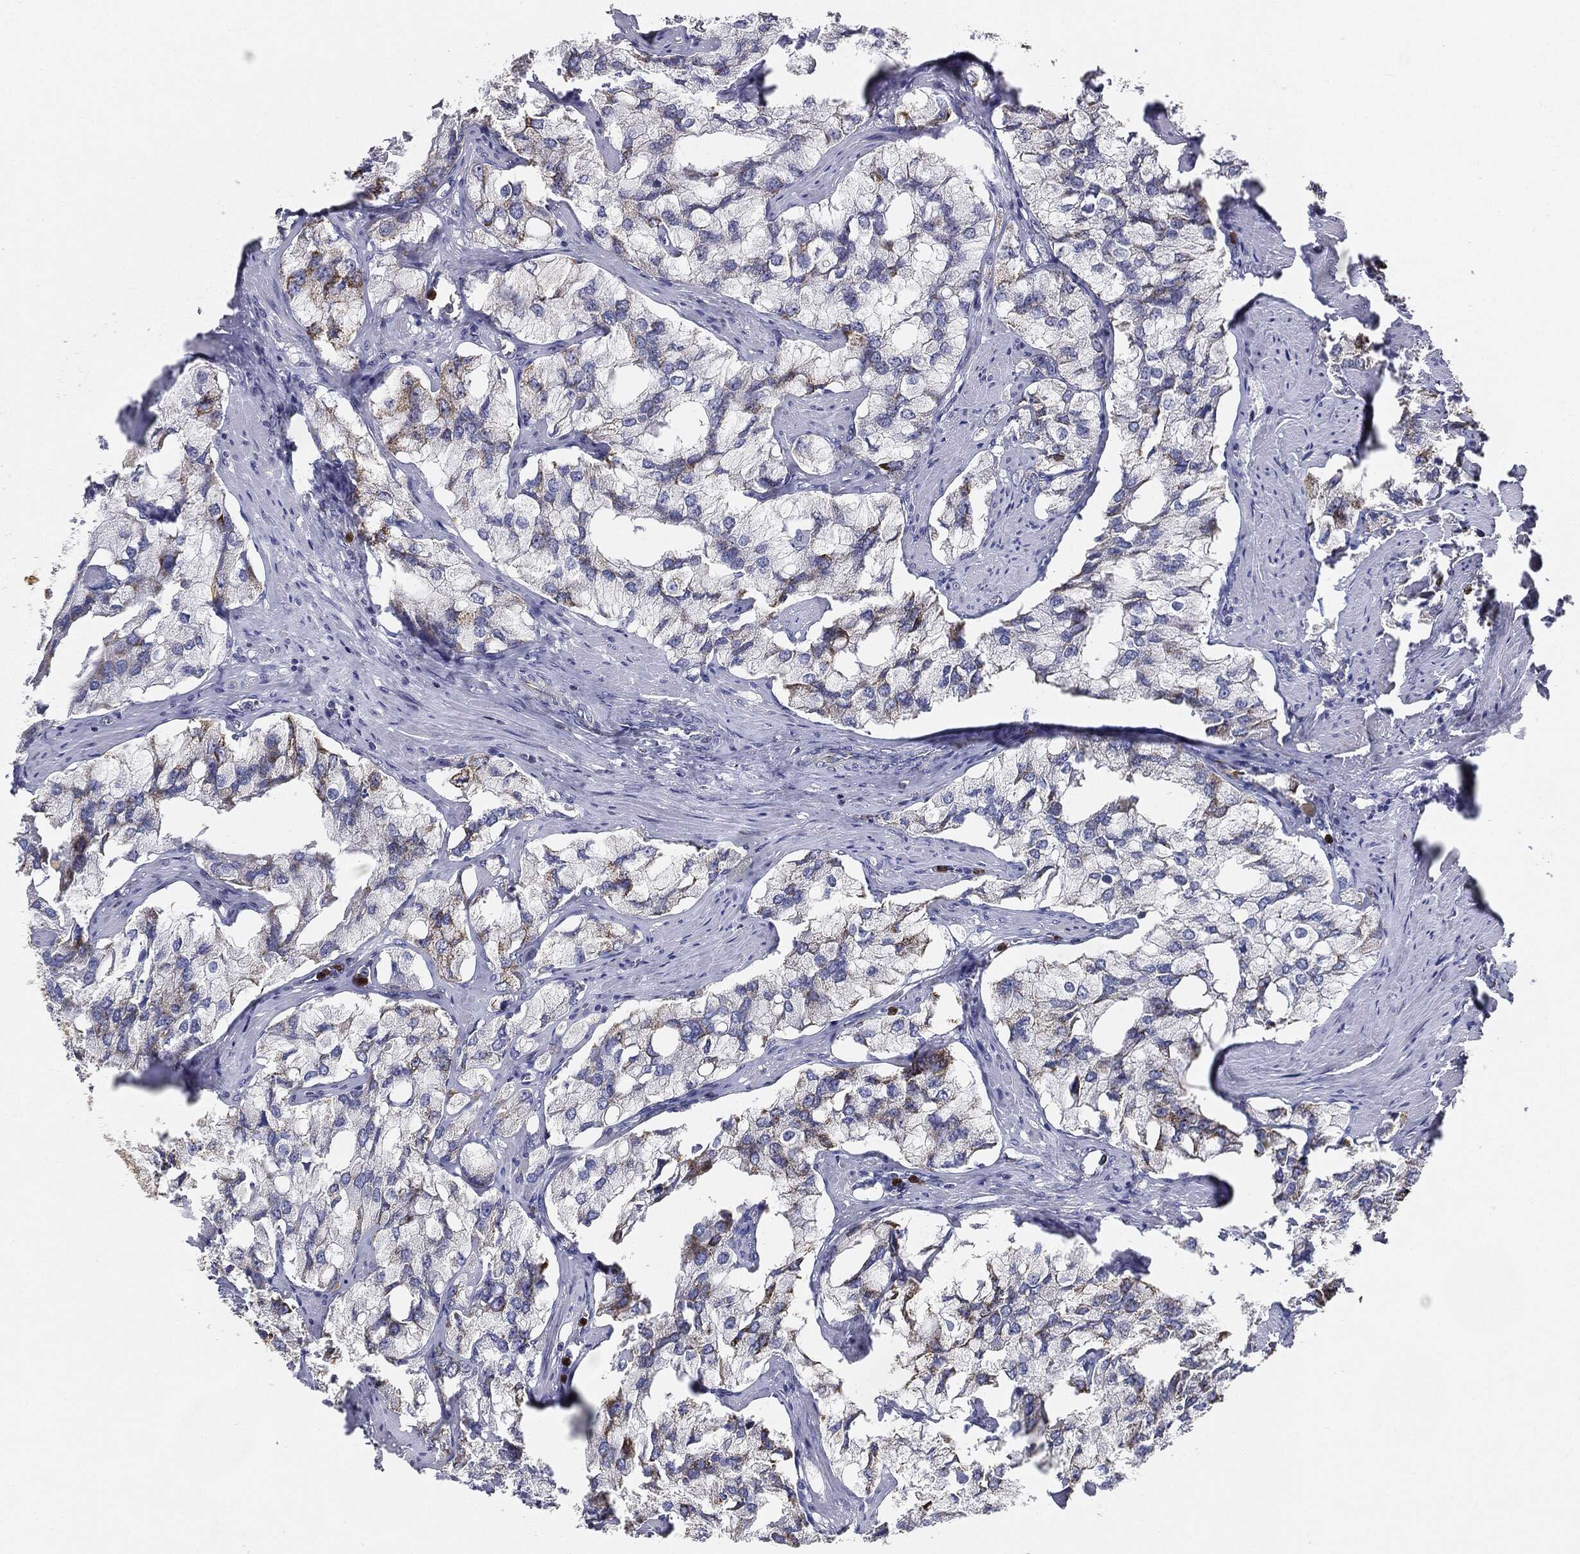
{"staining": {"intensity": "strong", "quantity": "25%-75%", "location": "cytoplasmic/membranous"}, "tissue": "prostate cancer", "cell_type": "Tumor cells", "image_type": "cancer", "snomed": [{"axis": "morphology", "description": "Adenocarcinoma, NOS"}, {"axis": "topography", "description": "Prostate and seminal vesicle, NOS"}, {"axis": "topography", "description": "Prostate"}], "caption": "Immunohistochemistry (IHC) histopathology image of neoplastic tissue: prostate adenocarcinoma stained using IHC demonstrates high levels of strong protein expression localized specifically in the cytoplasmic/membranous of tumor cells, appearing as a cytoplasmic/membranous brown color.", "gene": "CAPN15", "patient": {"sex": "male", "age": 64}}